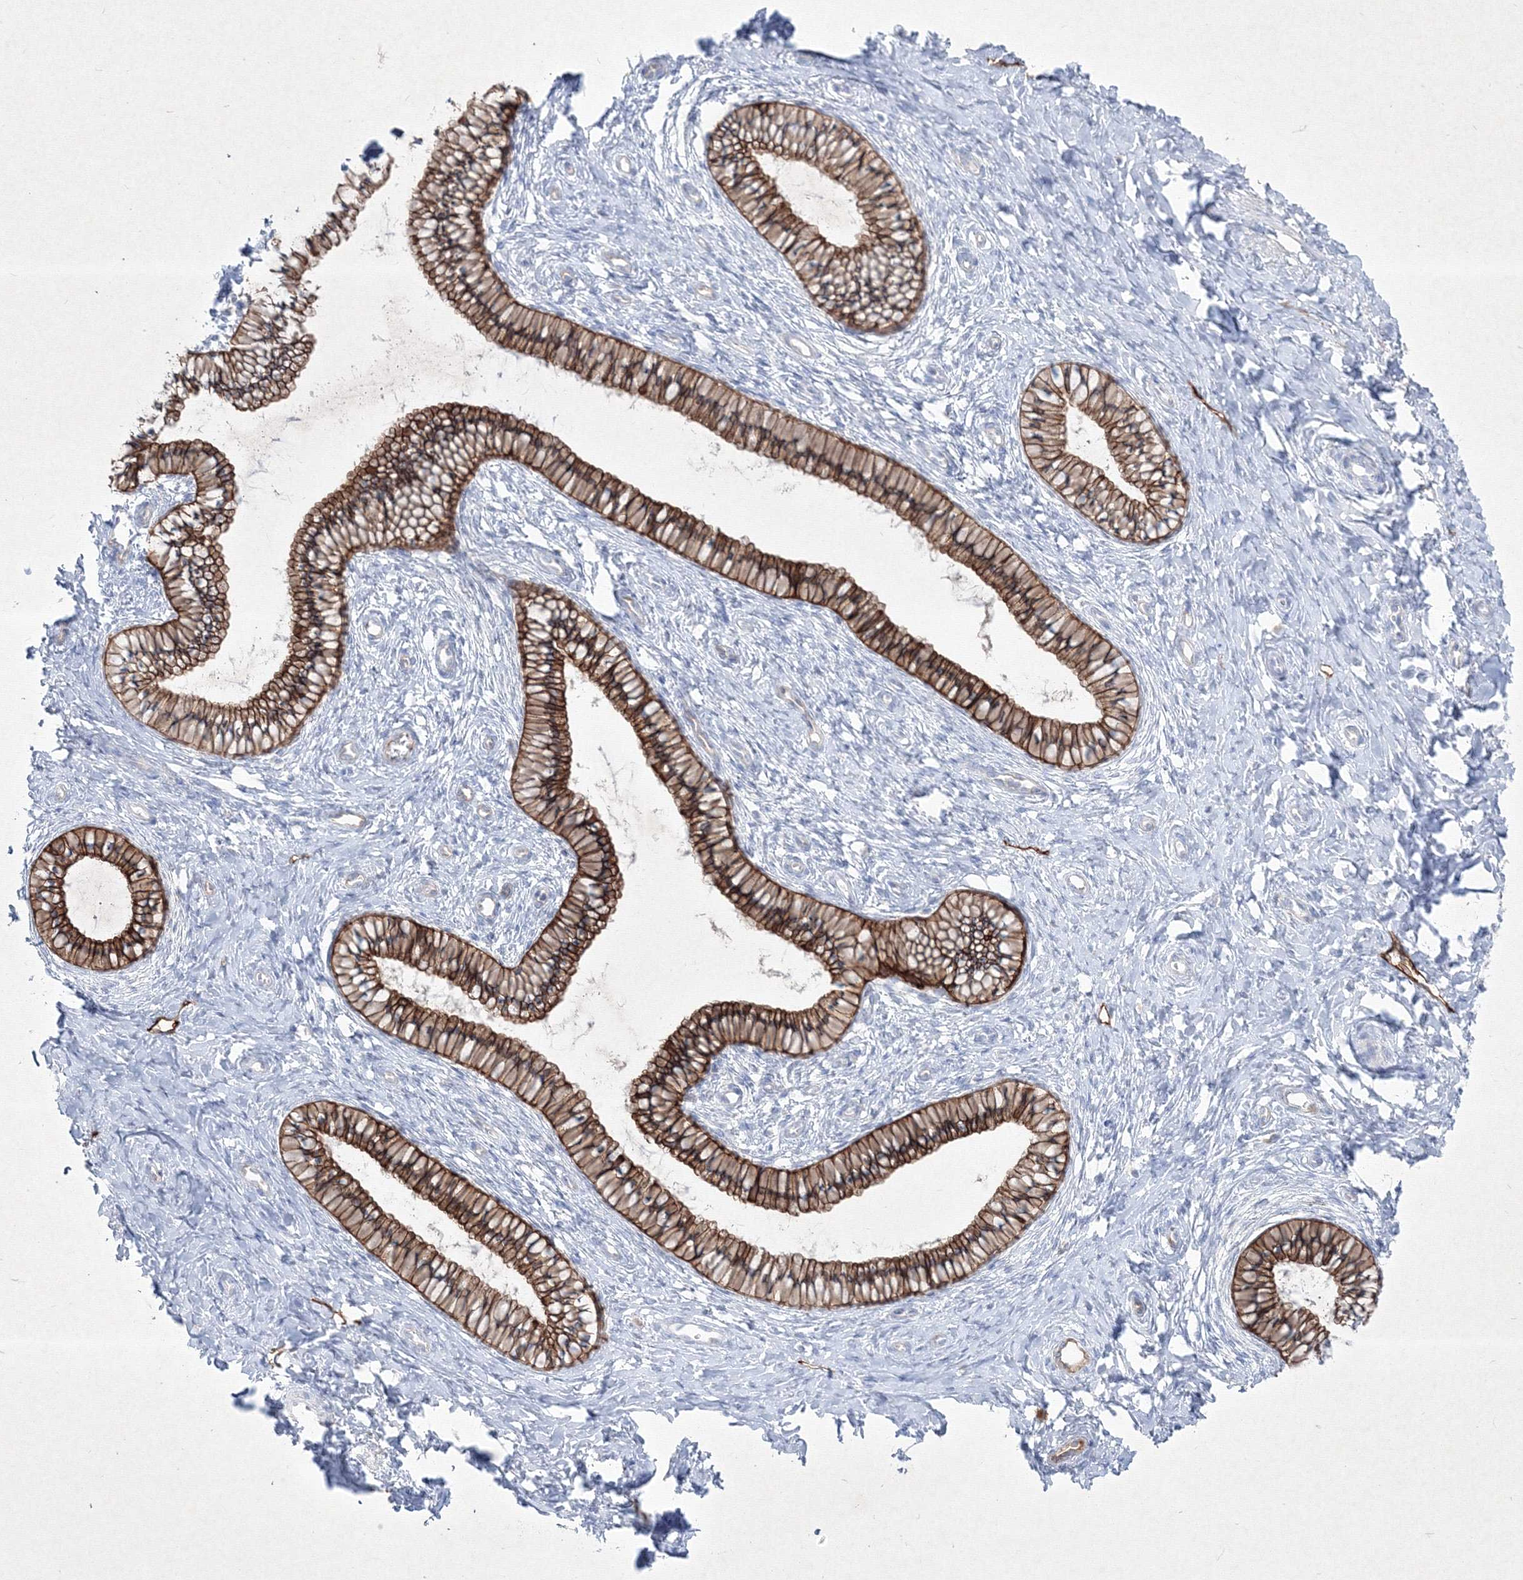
{"staining": {"intensity": "strong", "quantity": ">75%", "location": "cytoplasmic/membranous"}, "tissue": "cervix", "cell_type": "Glandular cells", "image_type": "normal", "snomed": [{"axis": "morphology", "description": "Normal tissue, NOS"}, {"axis": "topography", "description": "Cervix"}], "caption": "Strong cytoplasmic/membranous protein expression is present in about >75% of glandular cells in cervix. (DAB = brown stain, brightfield microscopy at high magnification).", "gene": "TMEM139", "patient": {"sex": "female", "age": 36}}